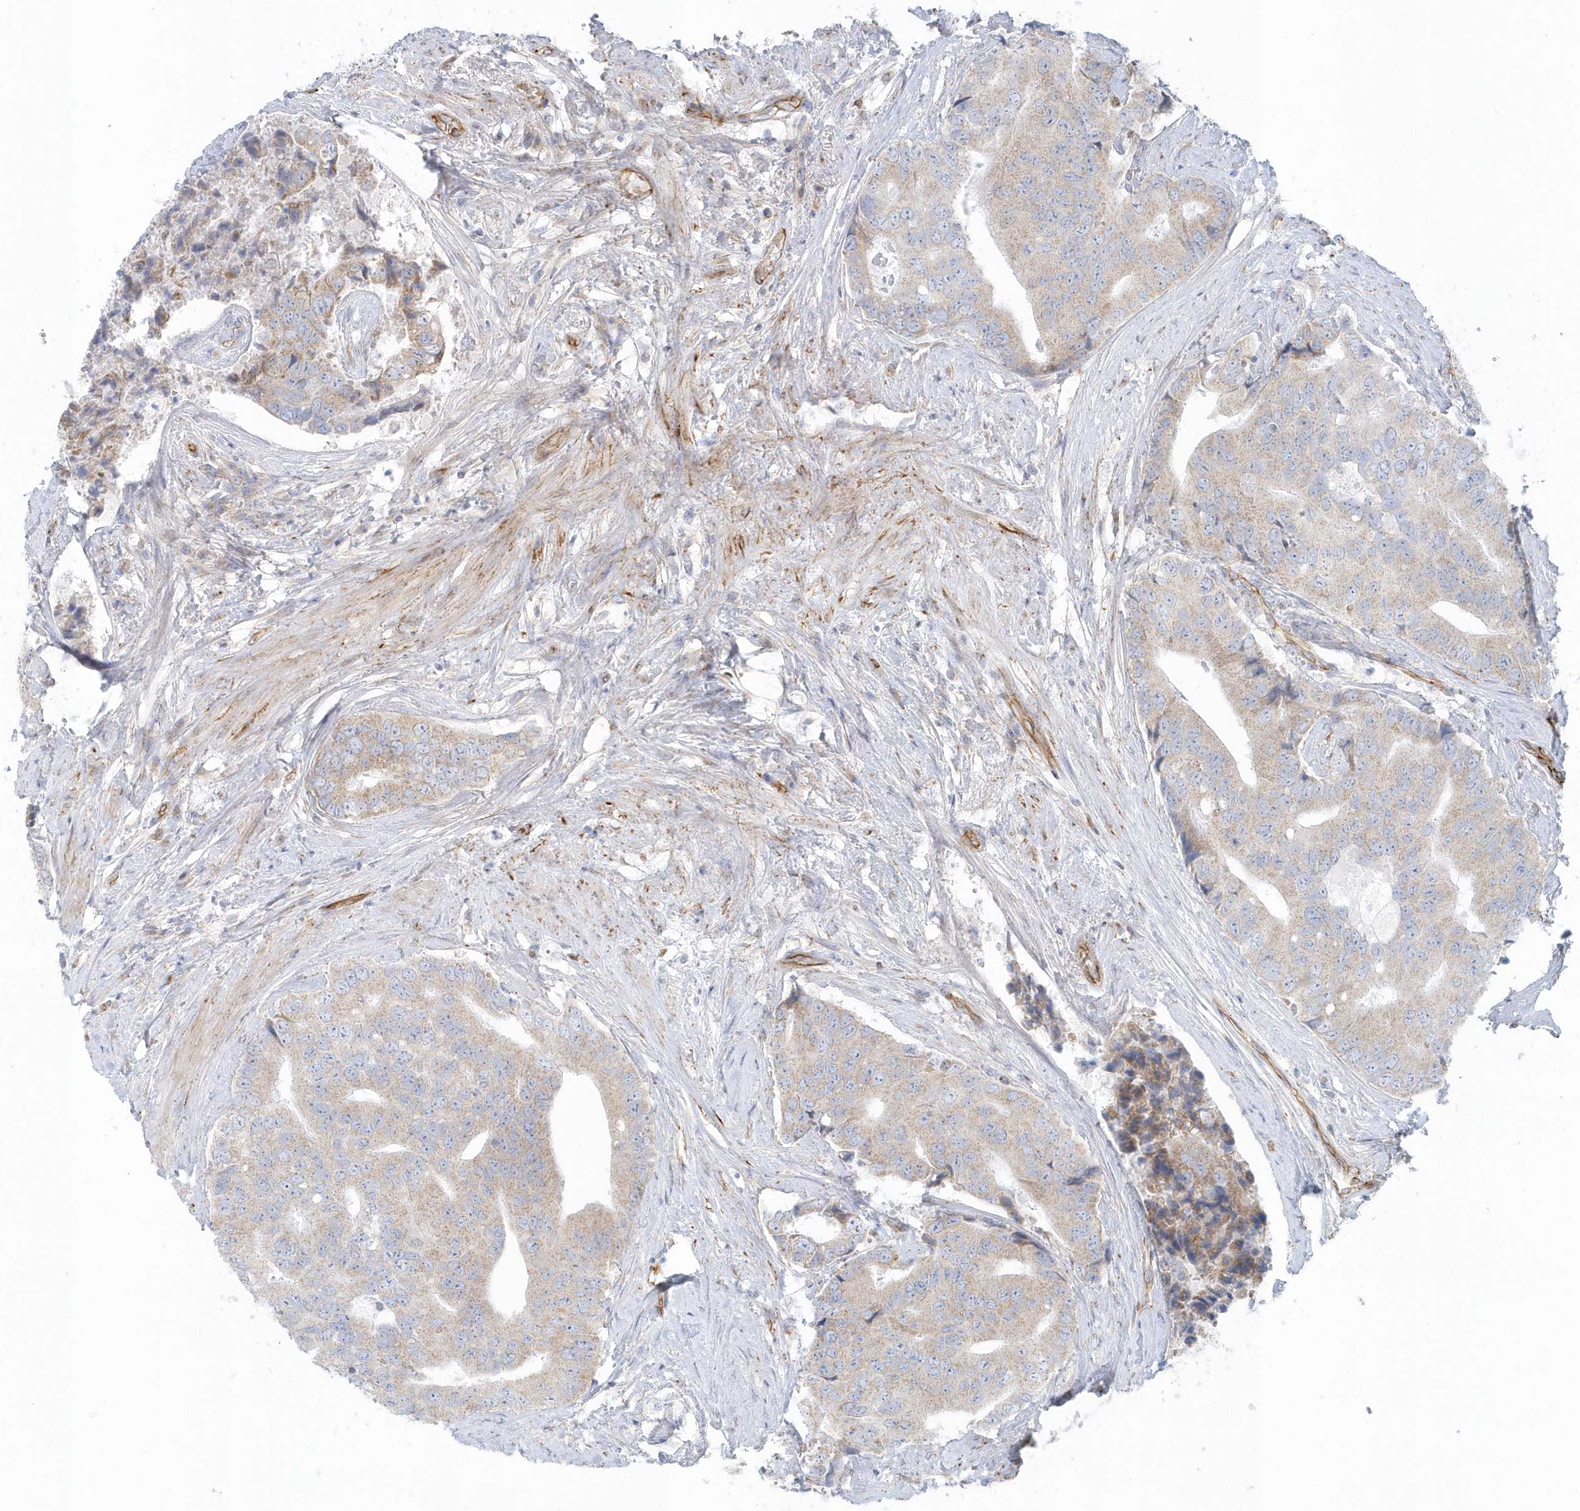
{"staining": {"intensity": "weak", "quantity": ">75%", "location": "cytoplasmic/membranous"}, "tissue": "prostate cancer", "cell_type": "Tumor cells", "image_type": "cancer", "snomed": [{"axis": "morphology", "description": "Adenocarcinoma, High grade"}, {"axis": "topography", "description": "Prostate"}], "caption": "An immunohistochemistry (IHC) micrograph of tumor tissue is shown. Protein staining in brown labels weak cytoplasmic/membranous positivity in high-grade adenocarcinoma (prostate) within tumor cells. The protein is stained brown, and the nuclei are stained in blue (DAB IHC with brightfield microscopy, high magnification).", "gene": "GPR152", "patient": {"sex": "male", "age": 70}}